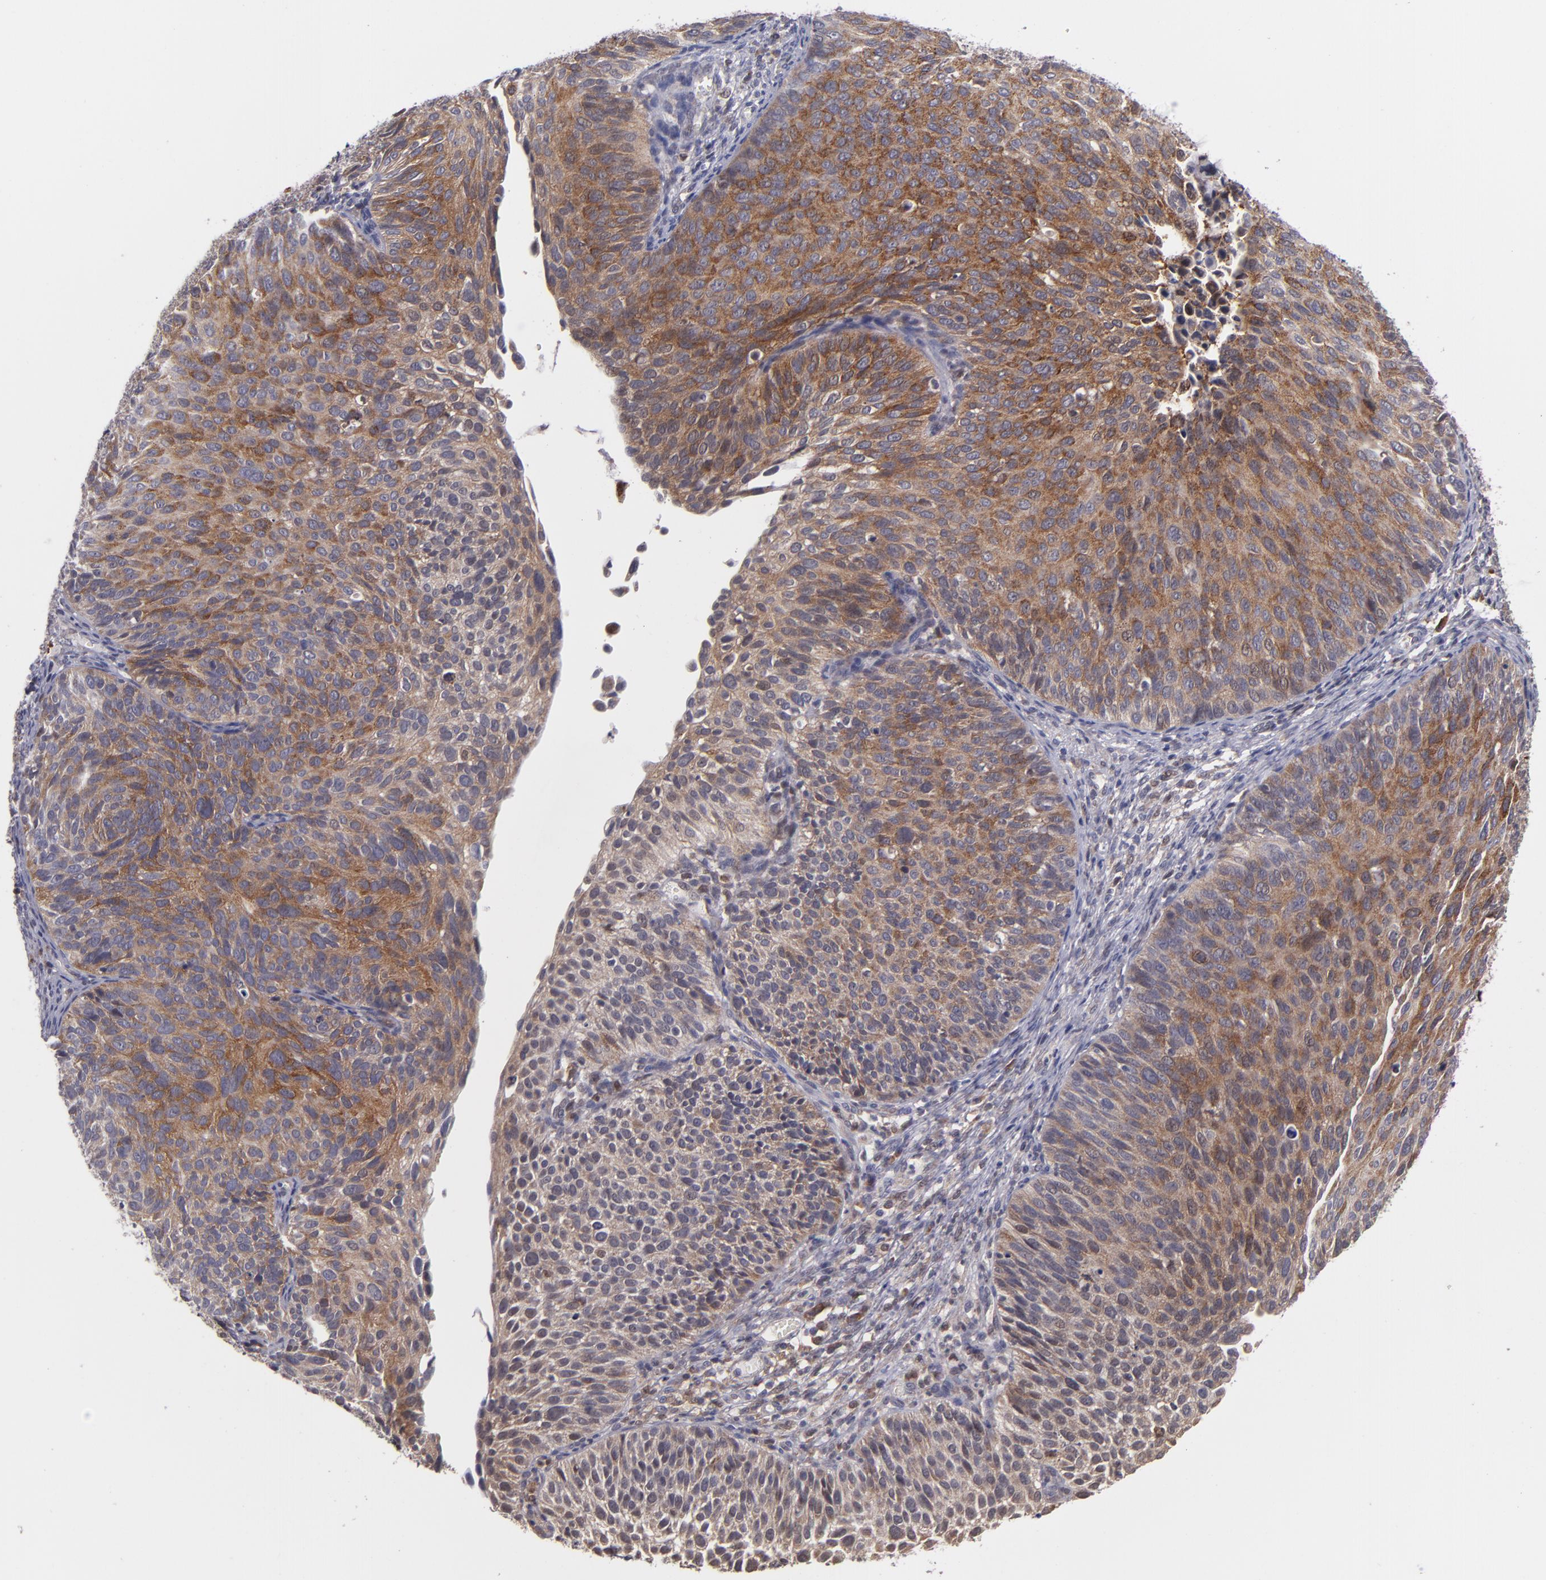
{"staining": {"intensity": "moderate", "quantity": ">75%", "location": "cytoplasmic/membranous"}, "tissue": "cervical cancer", "cell_type": "Tumor cells", "image_type": "cancer", "snomed": [{"axis": "morphology", "description": "Squamous cell carcinoma, NOS"}, {"axis": "topography", "description": "Cervix"}], "caption": "Protein analysis of cervical squamous cell carcinoma tissue demonstrates moderate cytoplasmic/membranous expression in about >75% of tumor cells. Nuclei are stained in blue.", "gene": "CASP1", "patient": {"sex": "female", "age": 36}}